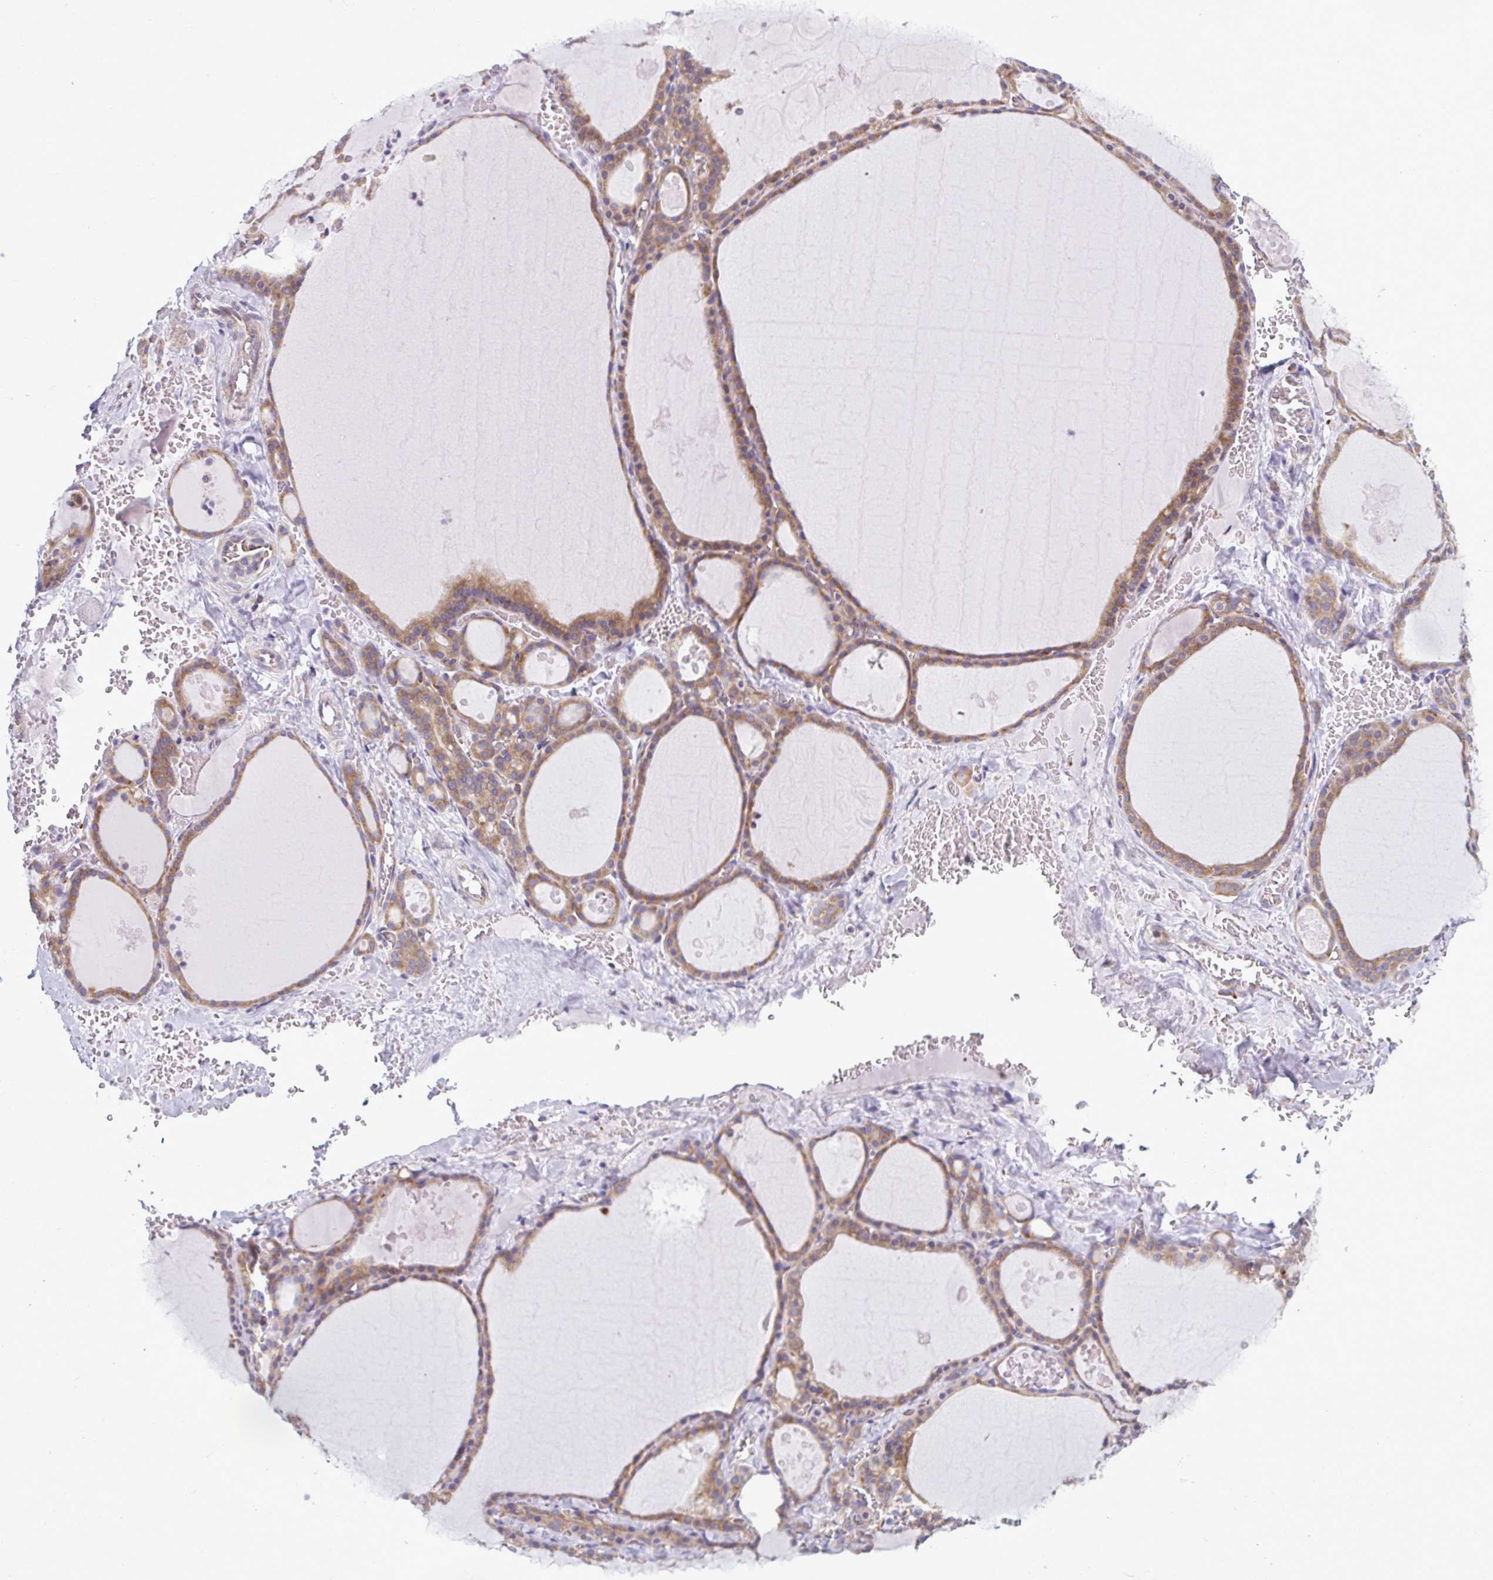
{"staining": {"intensity": "moderate", "quantity": ">75%", "location": "cytoplasmic/membranous"}, "tissue": "thyroid gland", "cell_type": "Glandular cells", "image_type": "normal", "snomed": [{"axis": "morphology", "description": "Normal tissue, NOS"}, {"axis": "topography", "description": "Thyroid gland"}], "caption": "IHC (DAB (3,3'-diaminobenzidine)) staining of benign thyroid gland shows moderate cytoplasmic/membranous protein positivity in about >75% of glandular cells.", "gene": "RPS16", "patient": {"sex": "male", "age": 56}}